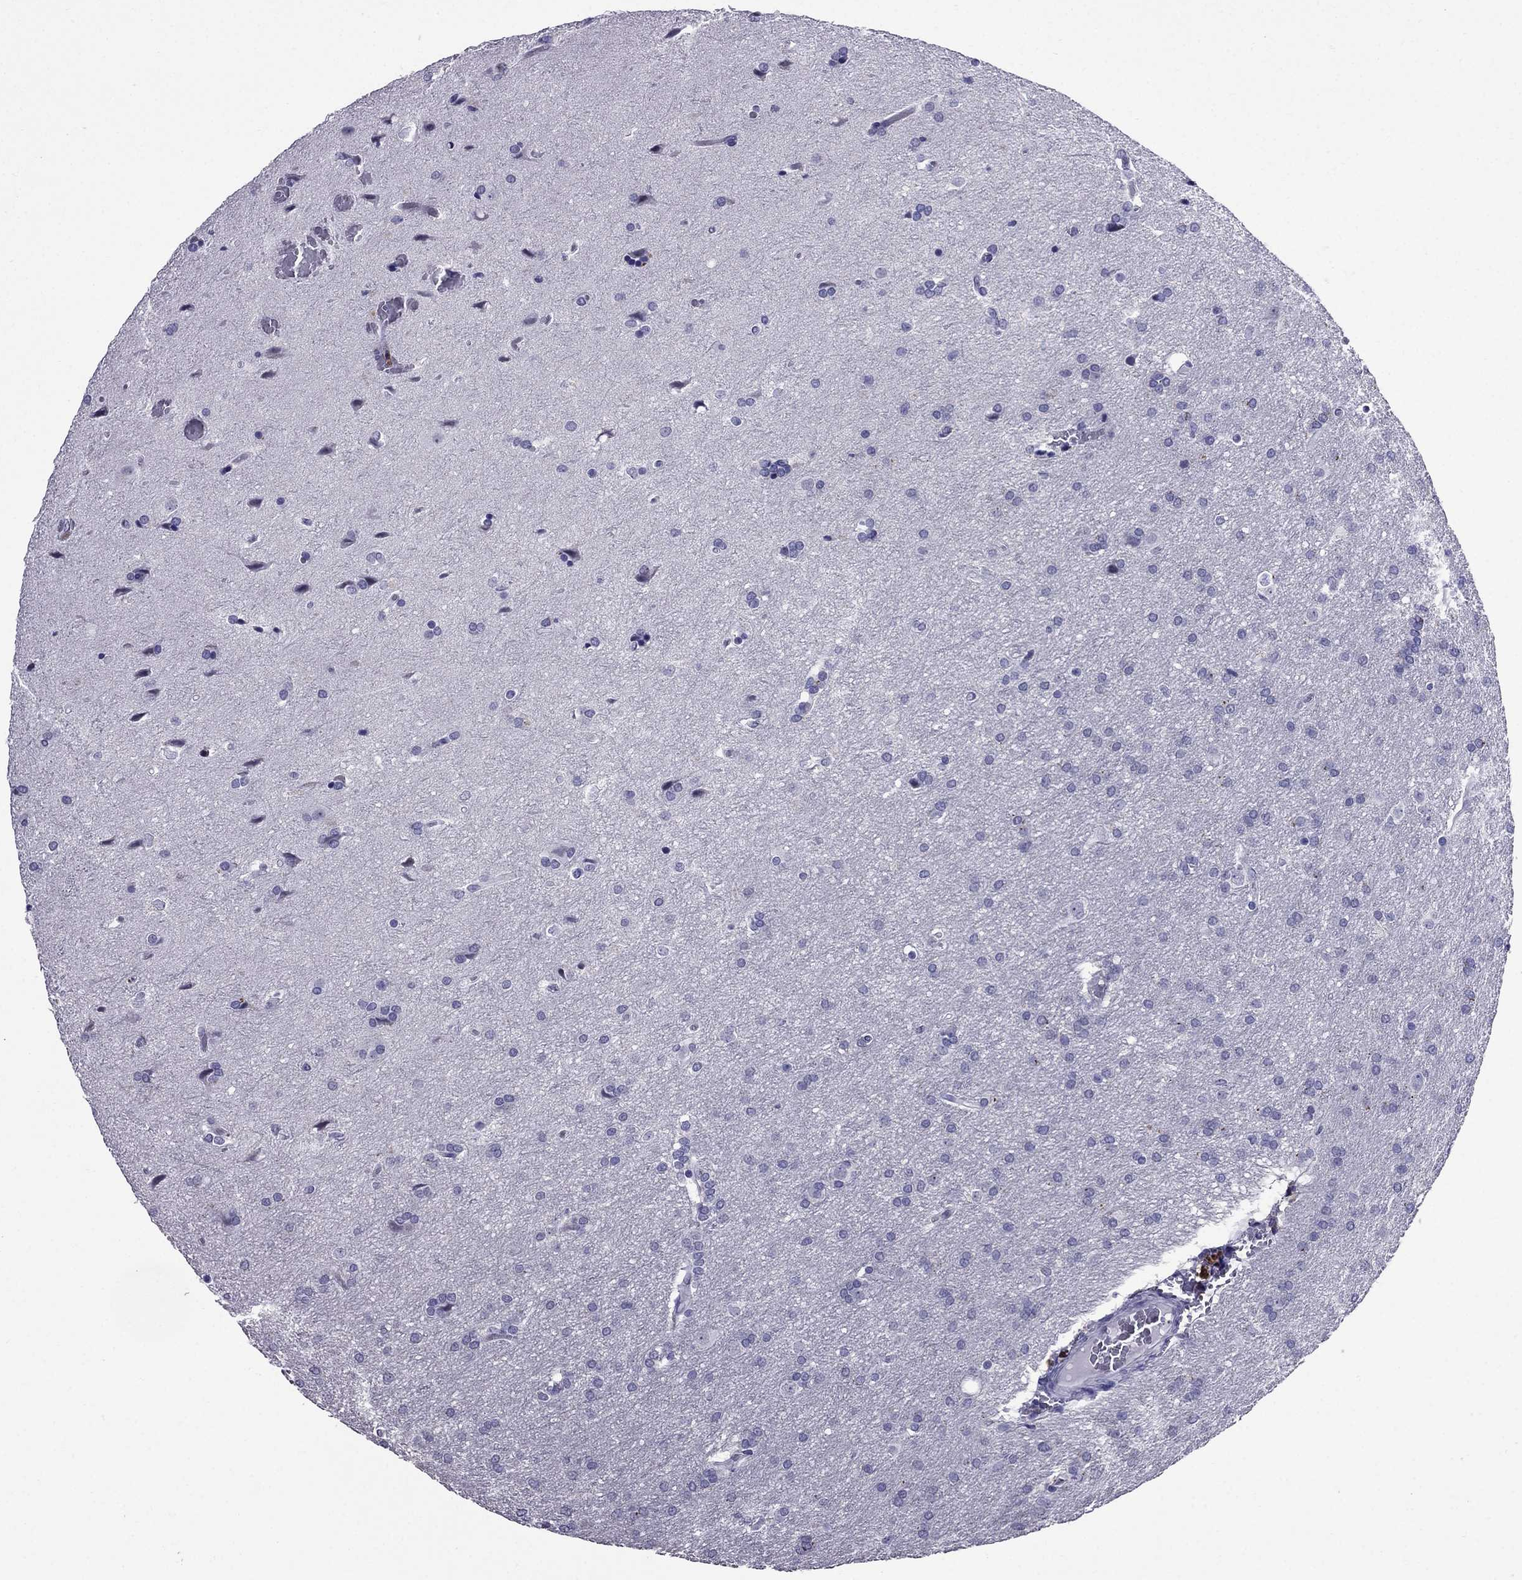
{"staining": {"intensity": "negative", "quantity": "none", "location": "none"}, "tissue": "glioma", "cell_type": "Tumor cells", "image_type": "cancer", "snomed": [{"axis": "morphology", "description": "Glioma, malignant, Low grade"}, {"axis": "topography", "description": "Brain"}], "caption": "Tumor cells are negative for protein expression in human glioma.", "gene": "OLFM4", "patient": {"sex": "female", "age": 32}}